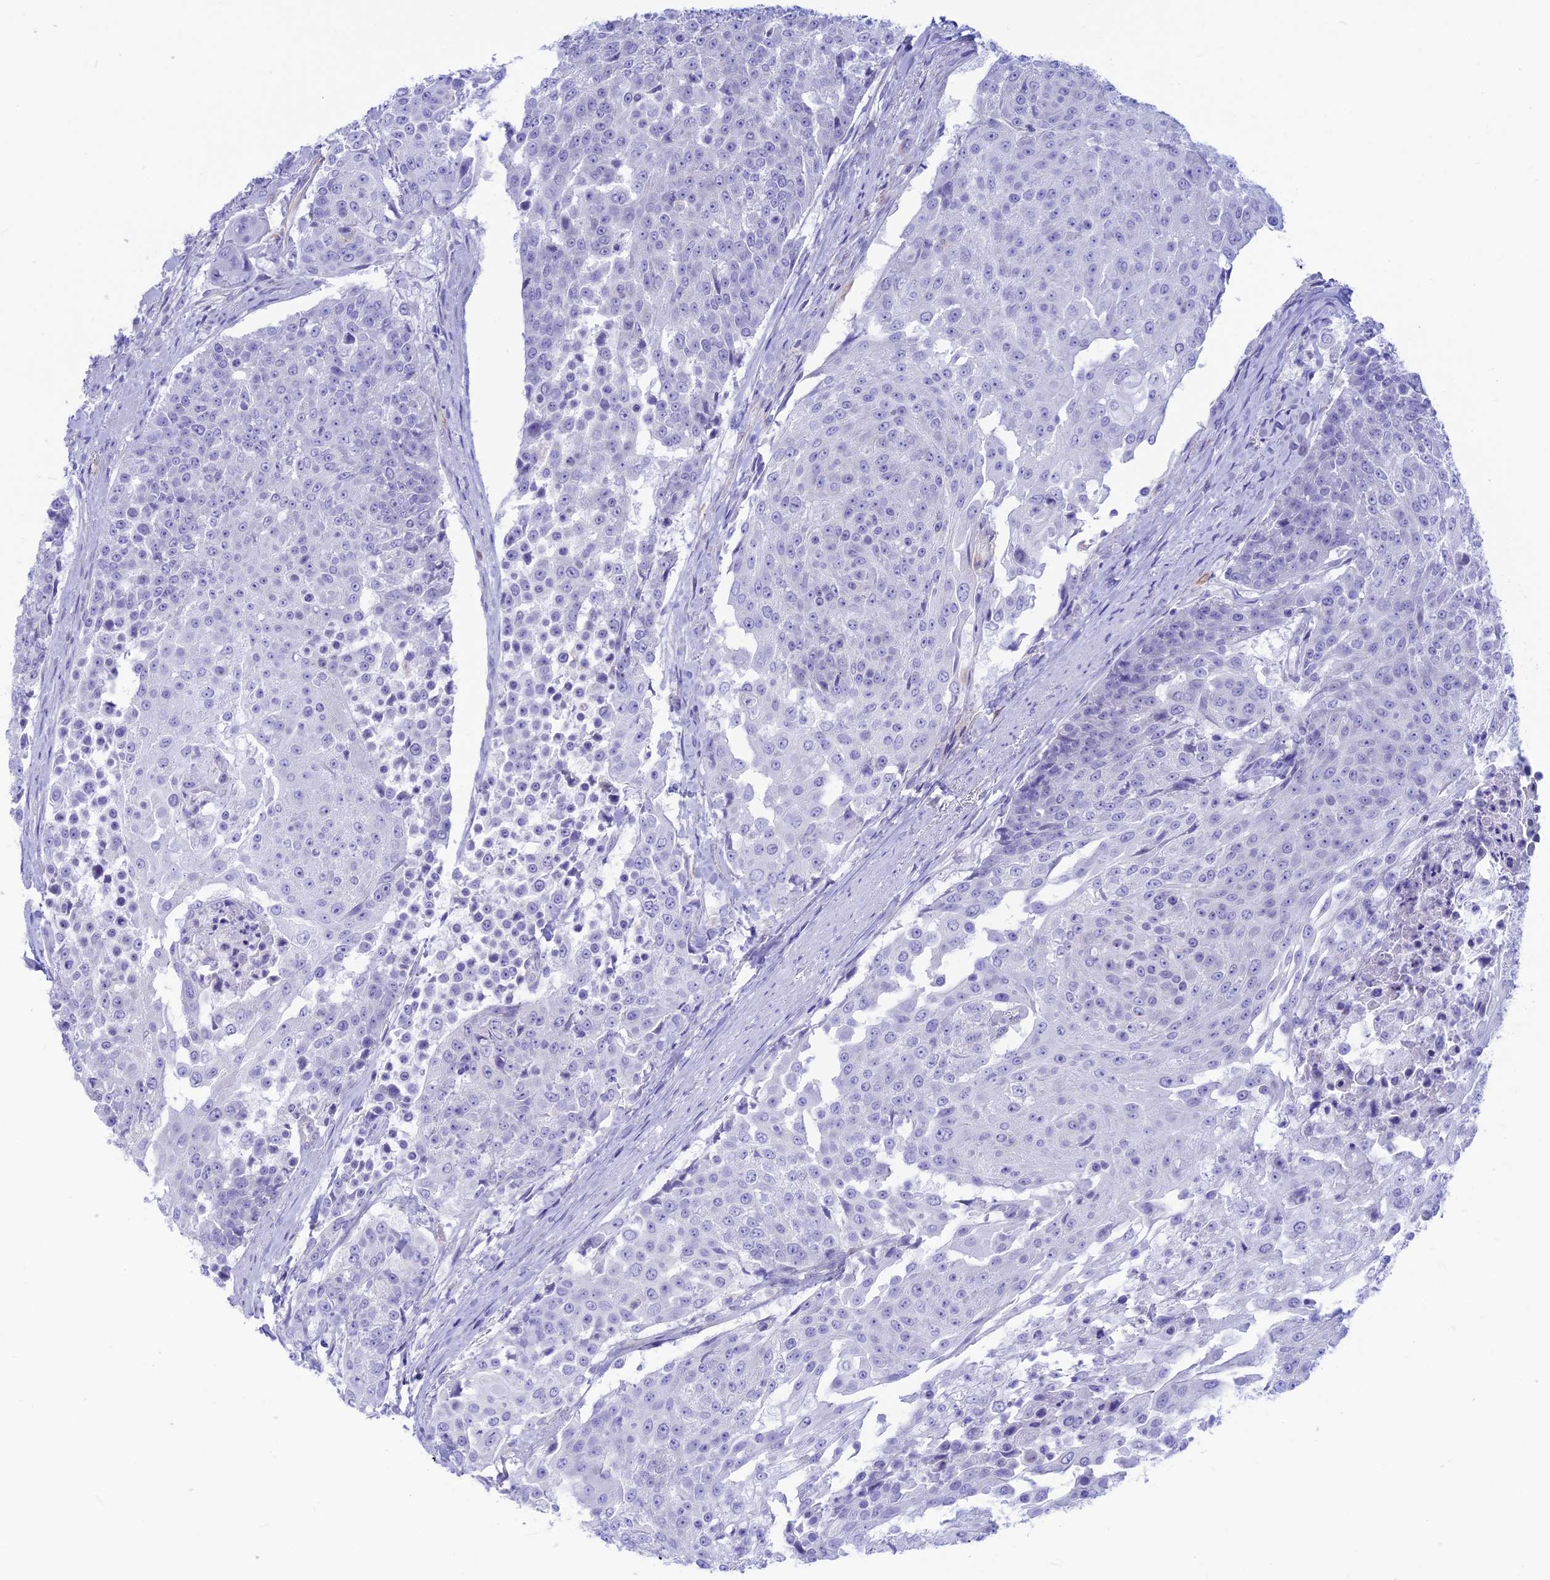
{"staining": {"intensity": "negative", "quantity": "none", "location": "none"}, "tissue": "urothelial cancer", "cell_type": "Tumor cells", "image_type": "cancer", "snomed": [{"axis": "morphology", "description": "Urothelial carcinoma, High grade"}, {"axis": "topography", "description": "Urinary bladder"}], "caption": "This is an immunohistochemistry photomicrograph of human high-grade urothelial carcinoma. There is no positivity in tumor cells.", "gene": "GNGT2", "patient": {"sex": "female", "age": 63}}